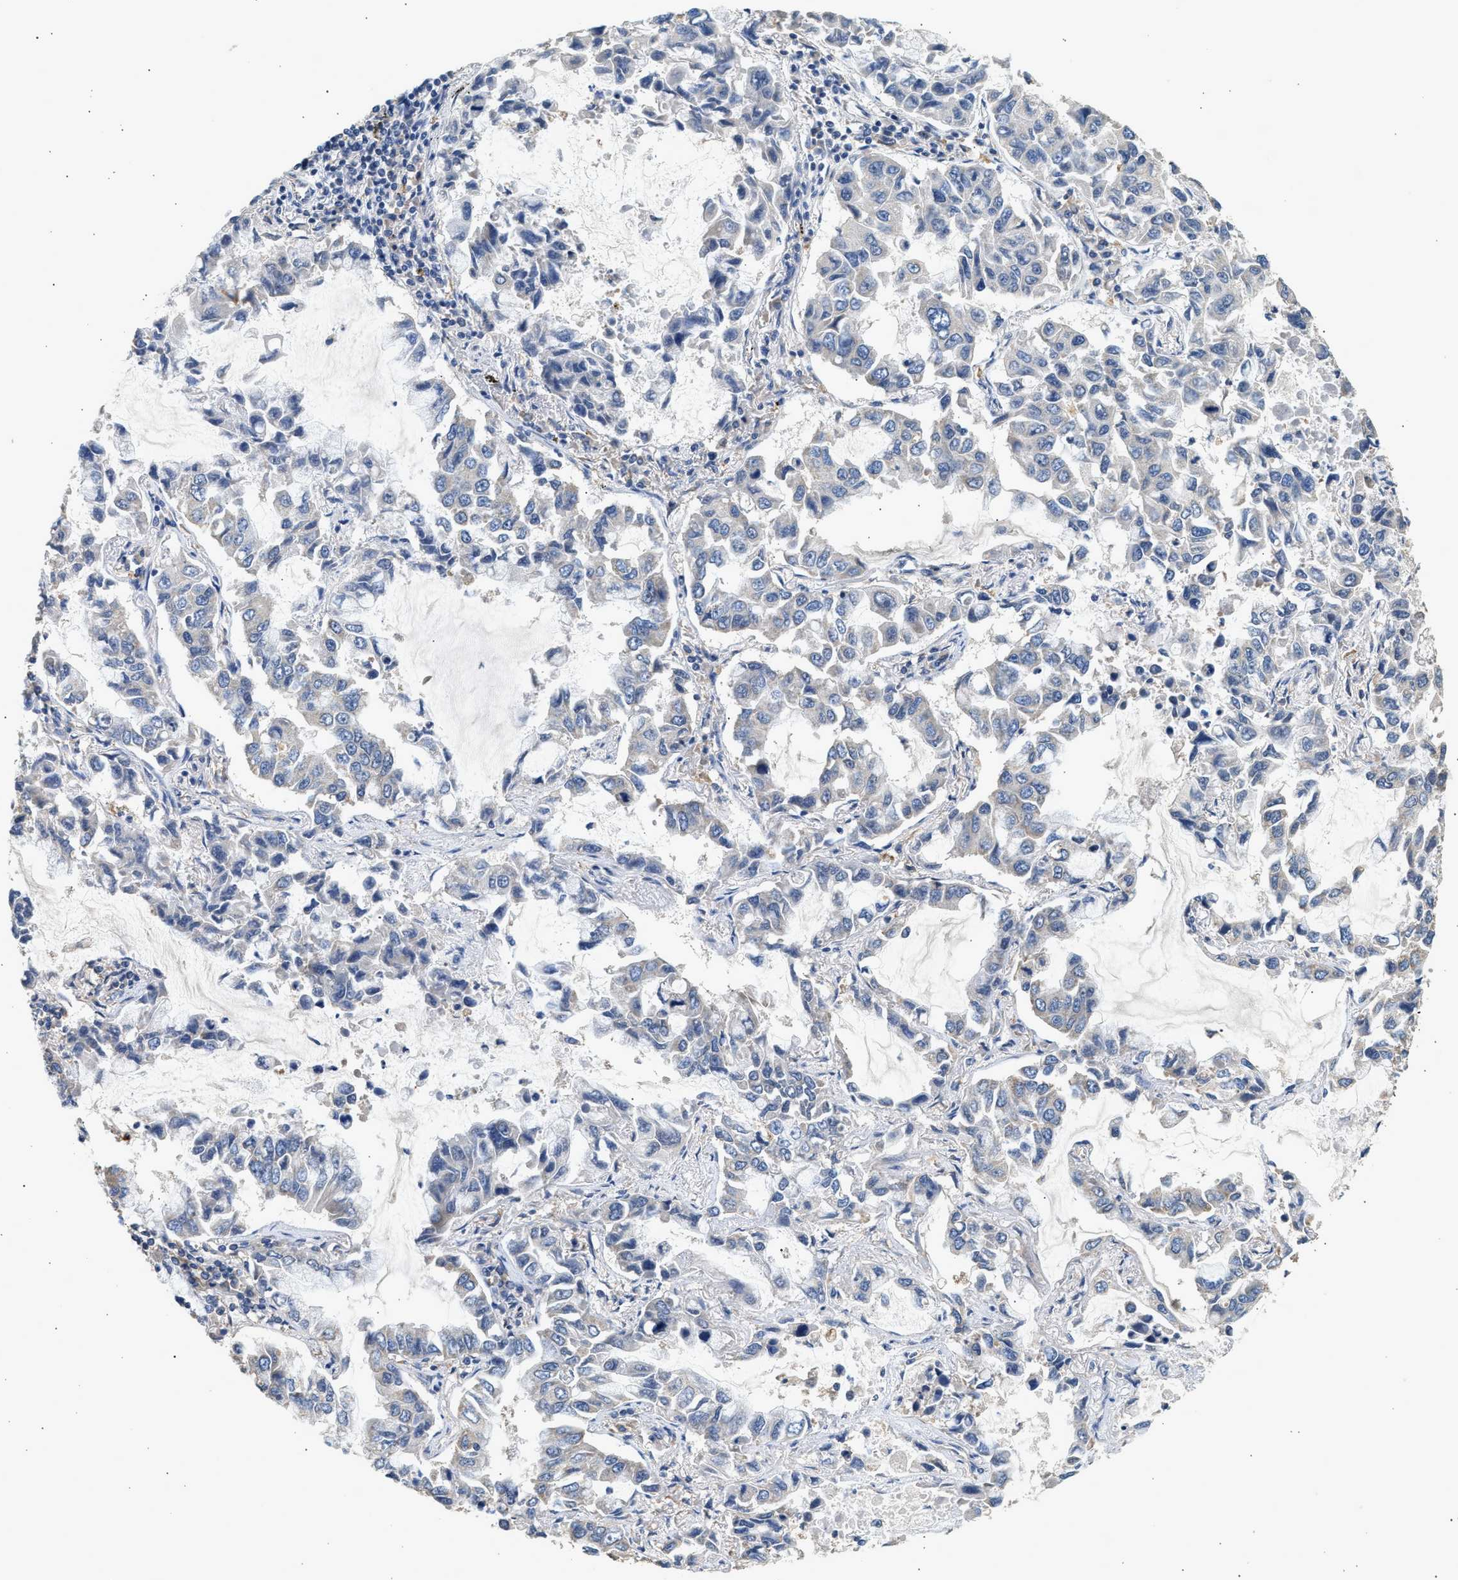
{"staining": {"intensity": "negative", "quantity": "none", "location": "none"}, "tissue": "lung cancer", "cell_type": "Tumor cells", "image_type": "cancer", "snomed": [{"axis": "morphology", "description": "Adenocarcinoma, NOS"}, {"axis": "topography", "description": "Lung"}], "caption": "This is a histopathology image of immunohistochemistry (IHC) staining of lung cancer, which shows no positivity in tumor cells.", "gene": "WDR31", "patient": {"sex": "male", "age": 64}}